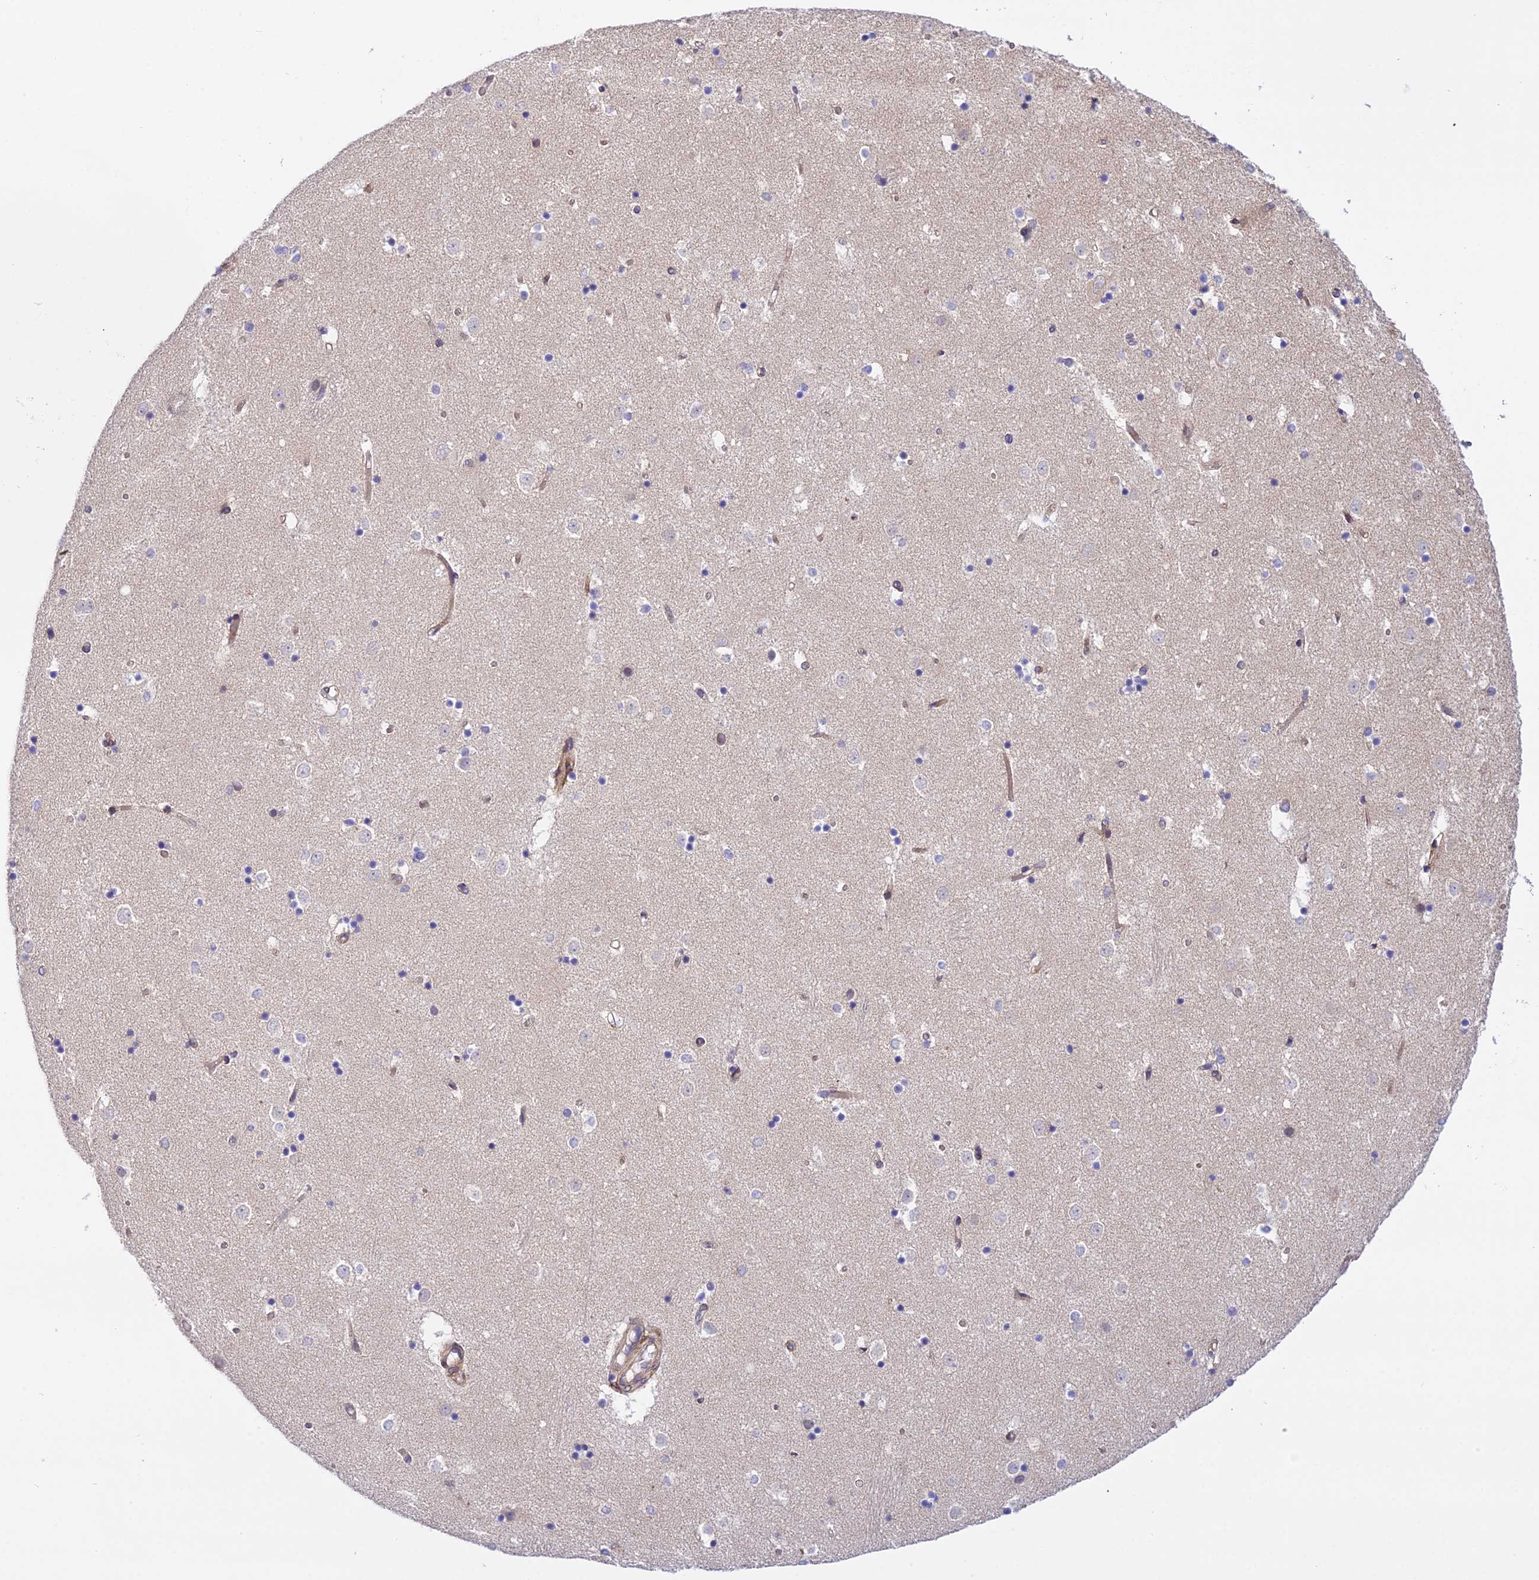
{"staining": {"intensity": "negative", "quantity": "none", "location": "none"}, "tissue": "caudate", "cell_type": "Glial cells", "image_type": "normal", "snomed": [{"axis": "morphology", "description": "Normal tissue, NOS"}, {"axis": "topography", "description": "Lateral ventricle wall"}], "caption": "Immunohistochemistry (IHC) image of normal caudate: human caudate stained with DAB shows no significant protein staining in glial cells.", "gene": "TRIM43B", "patient": {"sex": "female", "age": 52}}